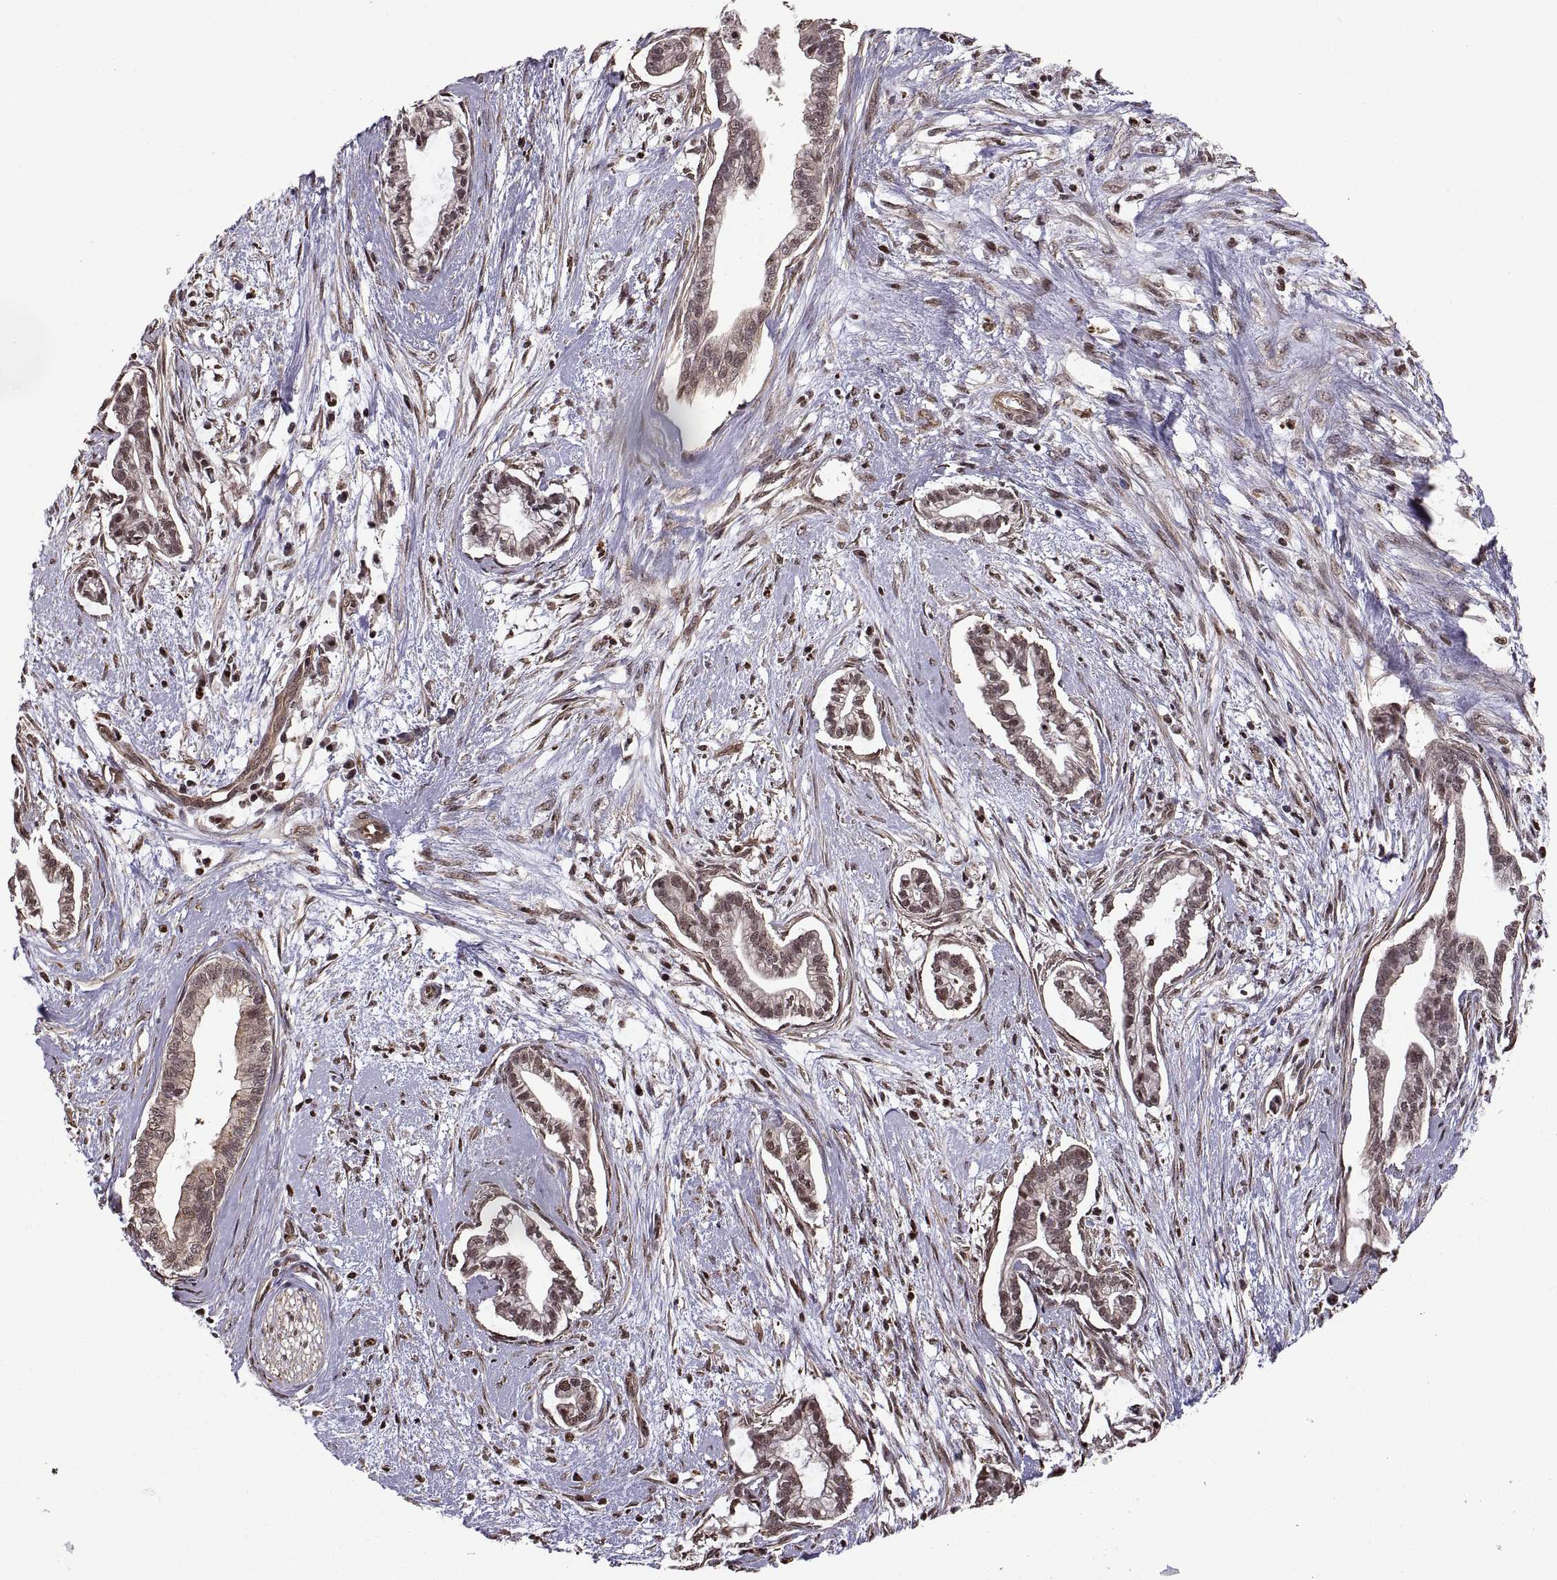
{"staining": {"intensity": "weak", "quantity": "25%-75%", "location": "nuclear"}, "tissue": "cervical cancer", "cell_type": "Tumor cells", "image_type": "cancer", "snomed": [{"axis": "morphology", "description": "Adenocarcinoma, NOS"}, {"axis": "topography", "description": "Cervix"}], "caption": "Adenocarcinoma (cervical) stained for a protein demonstrates weak nuclear positivity in tumor cells. (DAB (3,3'-diaminobenzidine) IHC with brightfield microscopy, high magnification).", "gene": "ARRB1", "patient": {"sex": "female", "age": 62}}